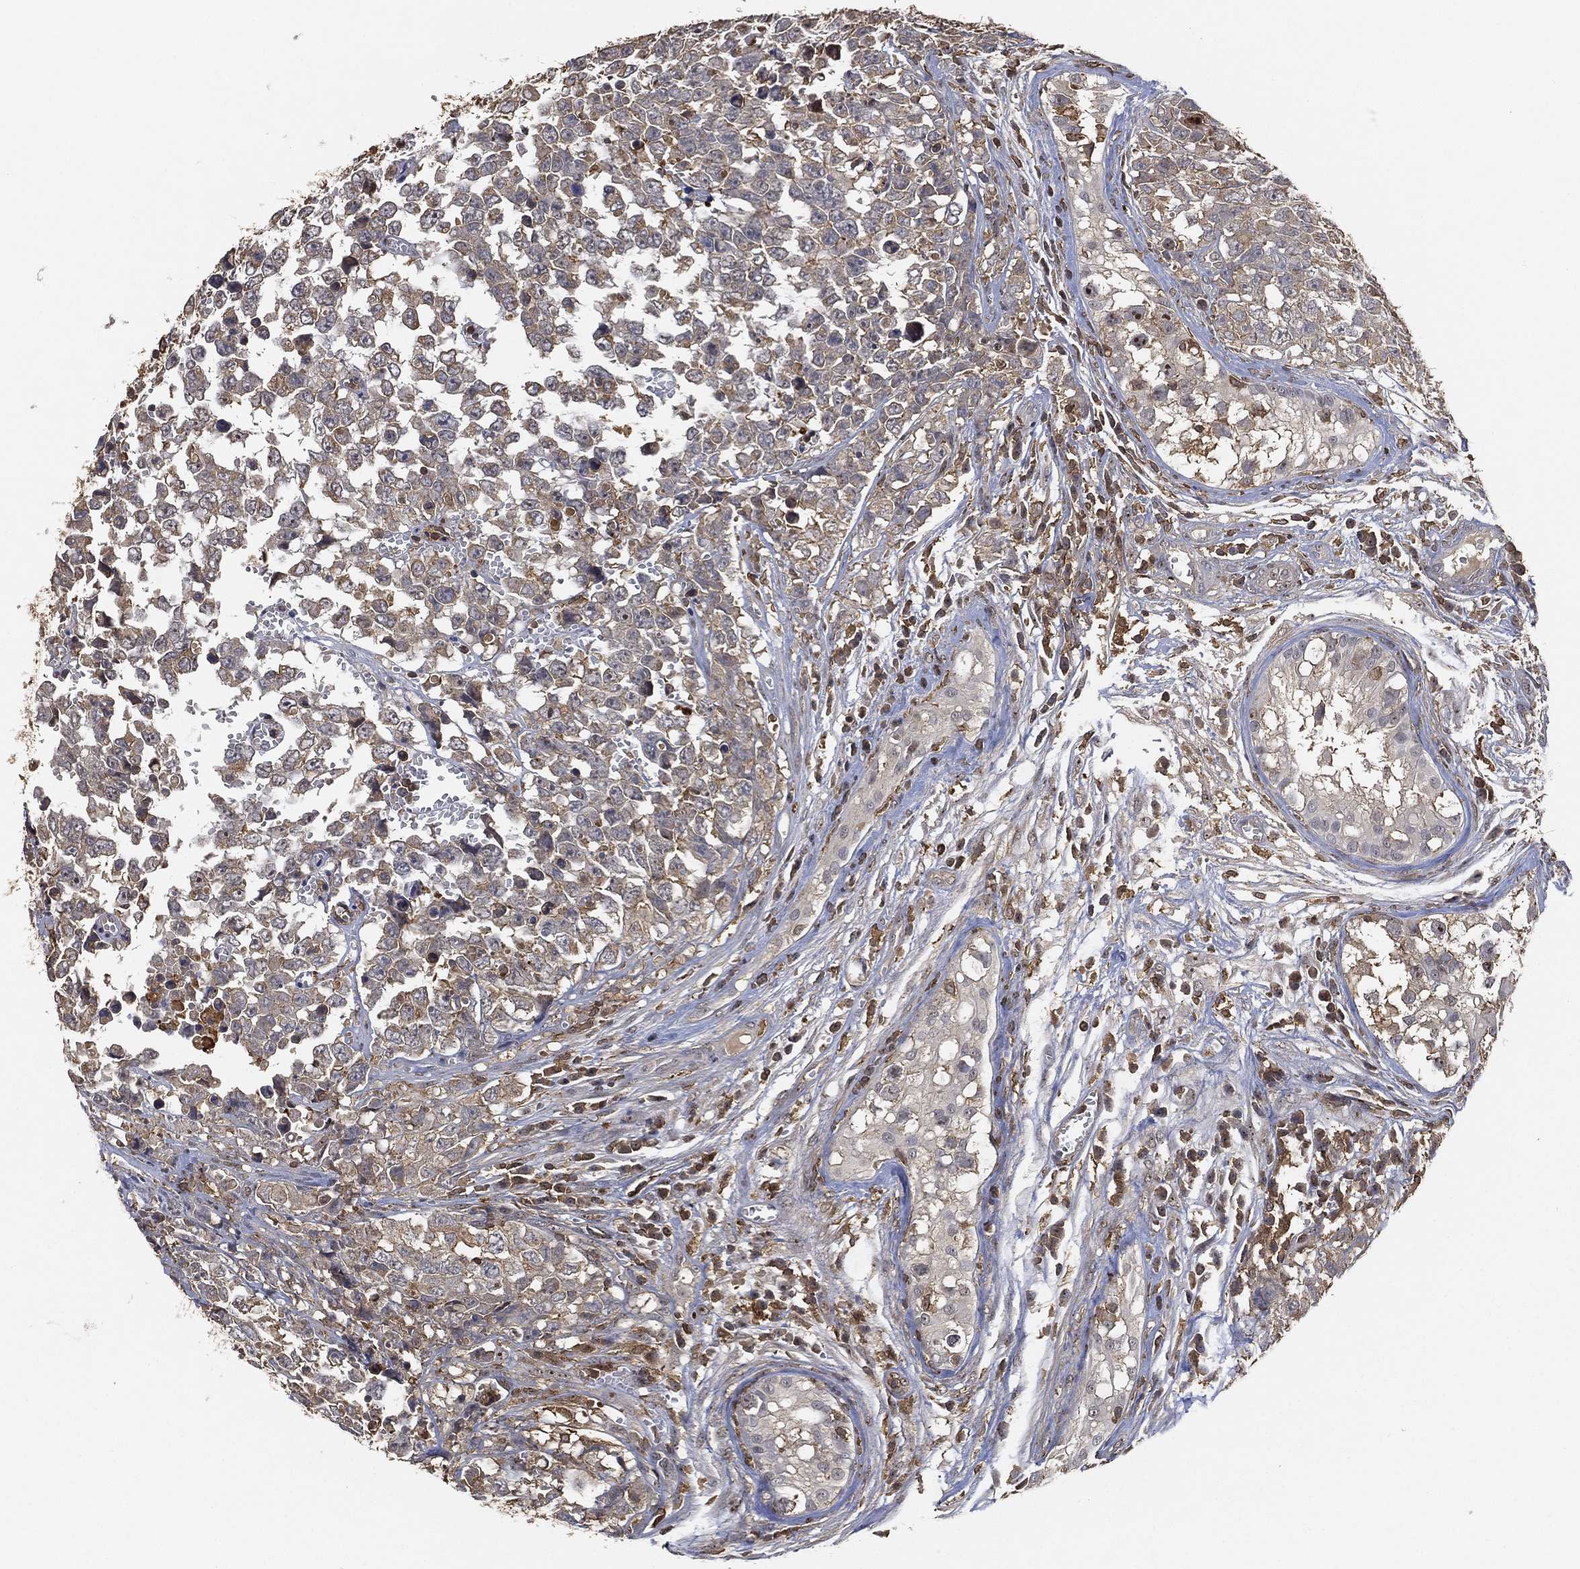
{"staining": {"intensity": "negative", "quantity": "none", "location": "none"}, "tissue": "testis cancer", "cell_type": "Tumor cells", "image_type": "cancer", "snomed": [{"axis": "morphology", "description": "Carcinoma, Embryonal, NOS"}, {"axis": "topography", "description": "Testis"}], "caption": "There is no significant staining in tumor cells of testis embryonal carcinoma.", "gene": "CRYL1", "patient": {"sex": "male", "age": 23}}